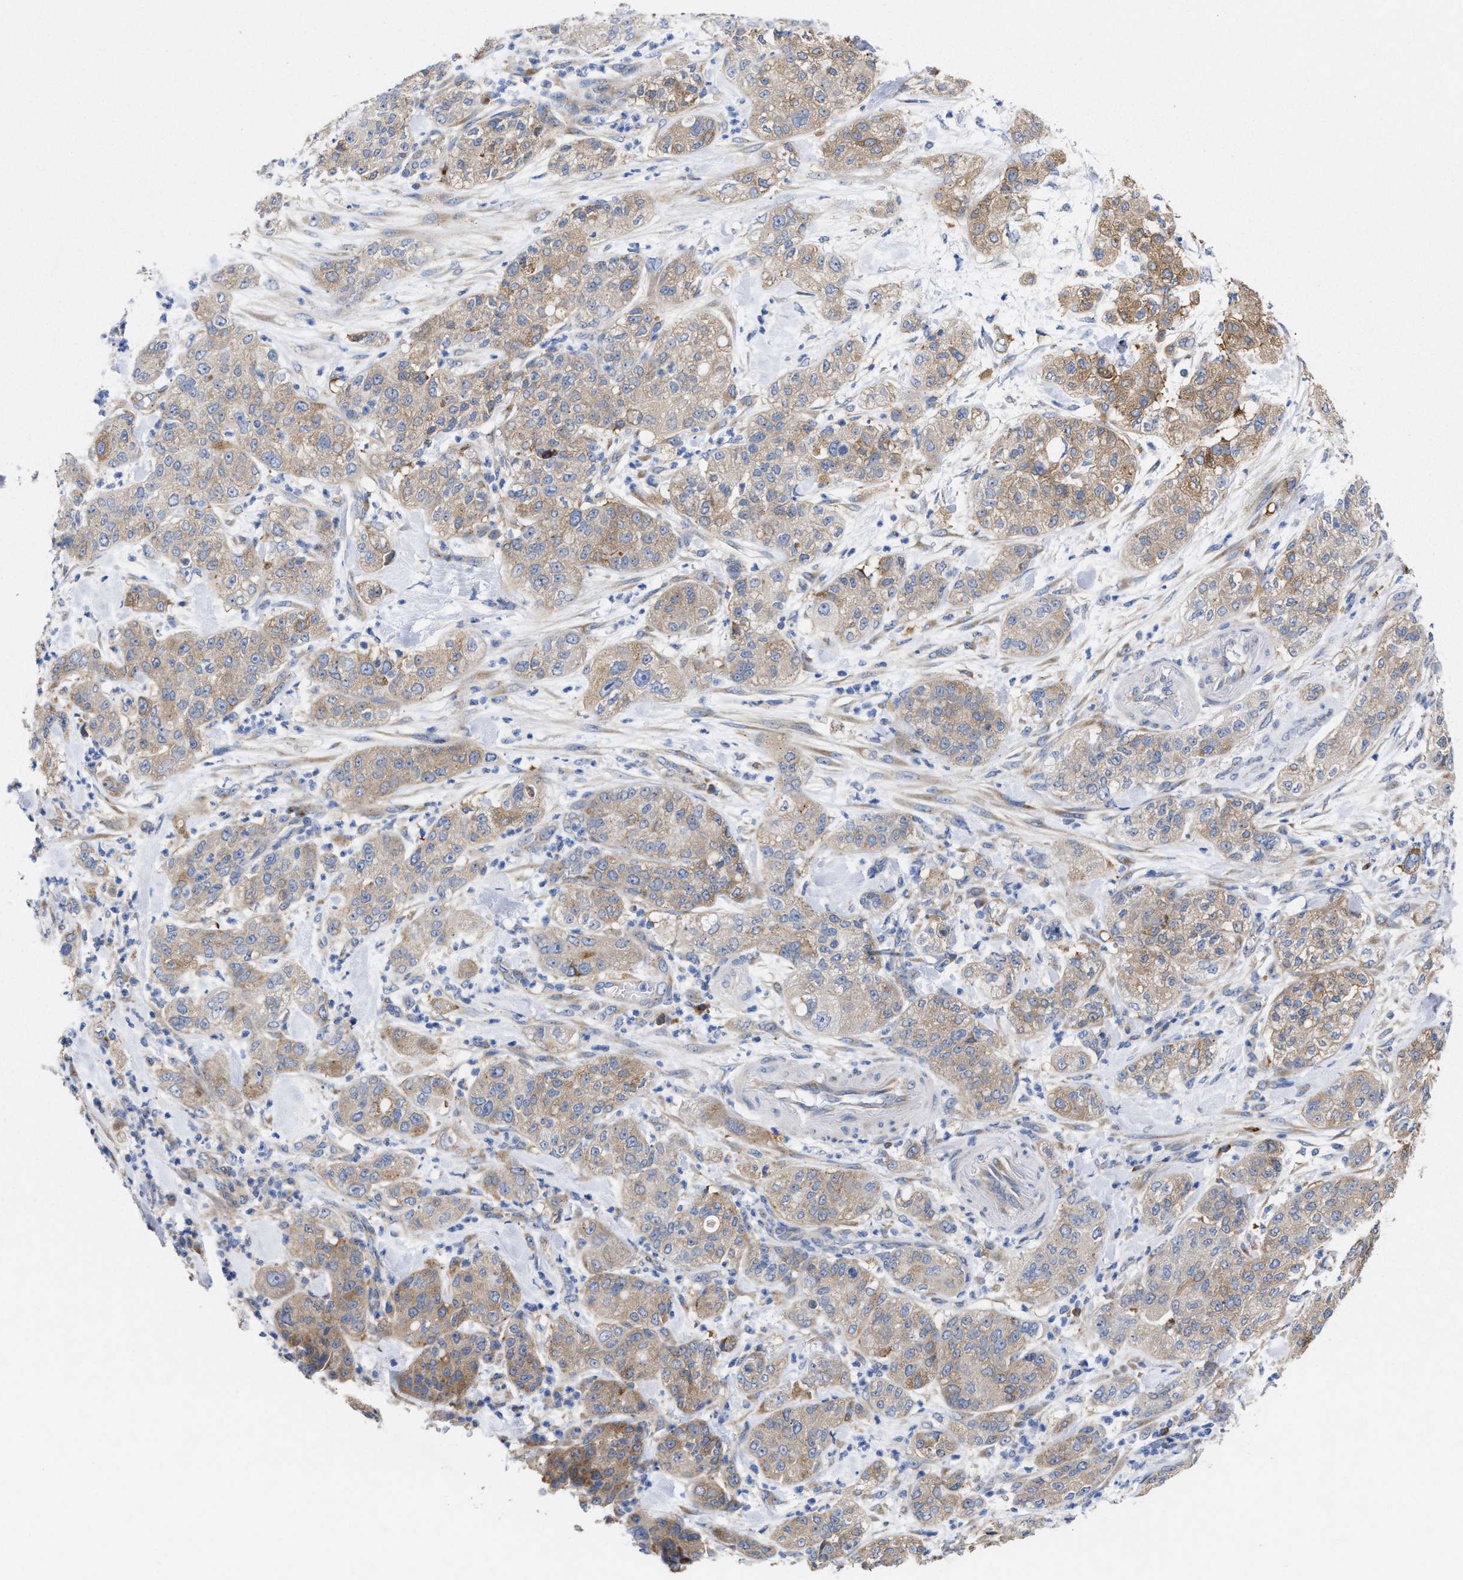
{"staining": {"intensity": "weak", "quantity": ">75%", "location": "cytoplasmic/membranous"}, "tissue": "pancreatic cancer", "cell_type": "Tumor cells", "image_type": "cancer", "snomed": [{"axis": "morphology", "description": "Adenocarcinoma, NOS"}, {"axis": "topography", "description": "Pancreas"}], "caption": "Pancreatic cancer (adenocarcinoma) stained for a protein (brown) shows weak cytoplasmic/membranous positive staining in approximately >75% of tumor cells.", "gene": "PPP1R15A", "patient": {"sex": "female", "age": 78}}